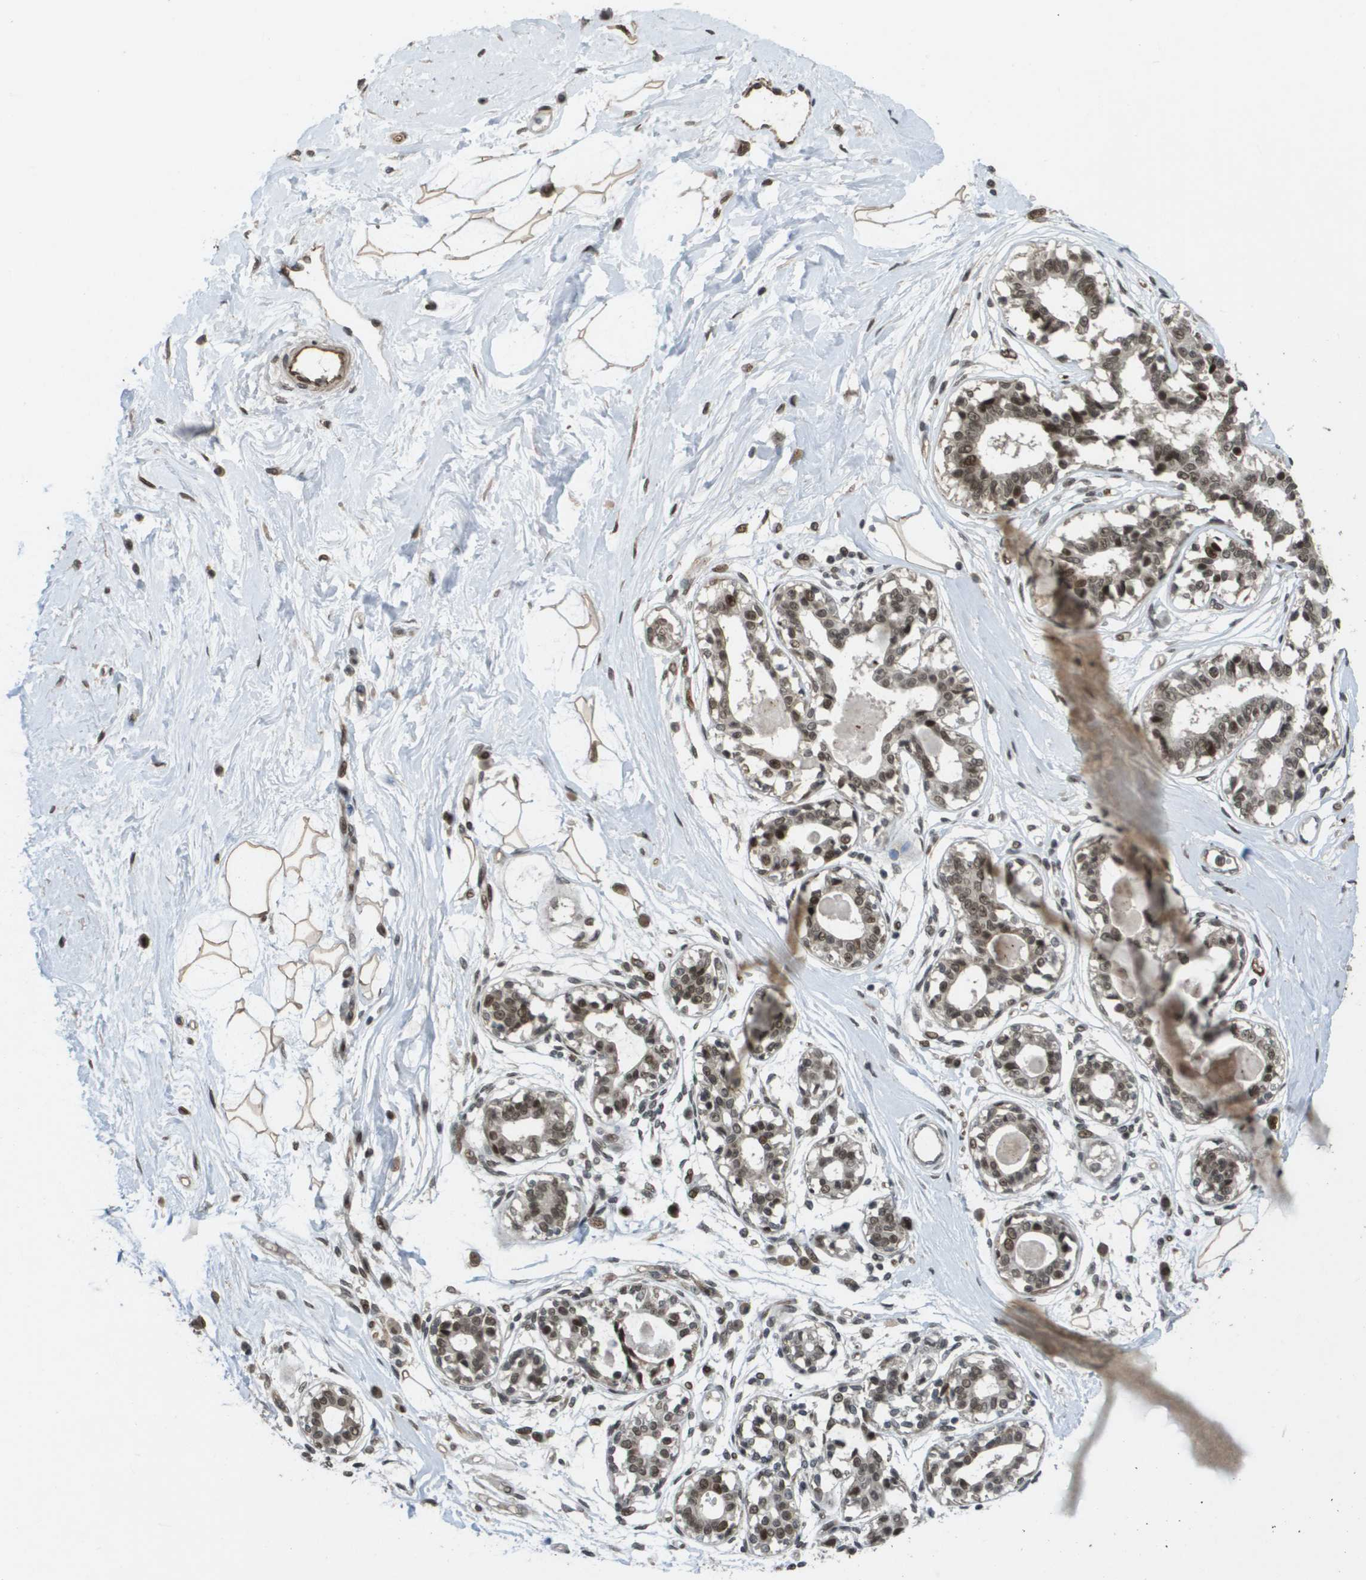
{"staining": {"intensity": "moderate", "quantity": ">75%", "location": "nuclear"}, "tissue": "breast", "cell_type": "Adipocytes", "image_type": "normal", "snomed": [{"axis": "morphology", "description": "Normal tissue, NOS"}, {"axis": "topography", "description": "Breast"}], "caption": "Immunohistochemical staining of unremarkable human breast displays medium levels of moderate nuclear positivity in about >75% of adipocytes.", "gene": "KAT5", "patient": {"sex": "female", "age": 45}}